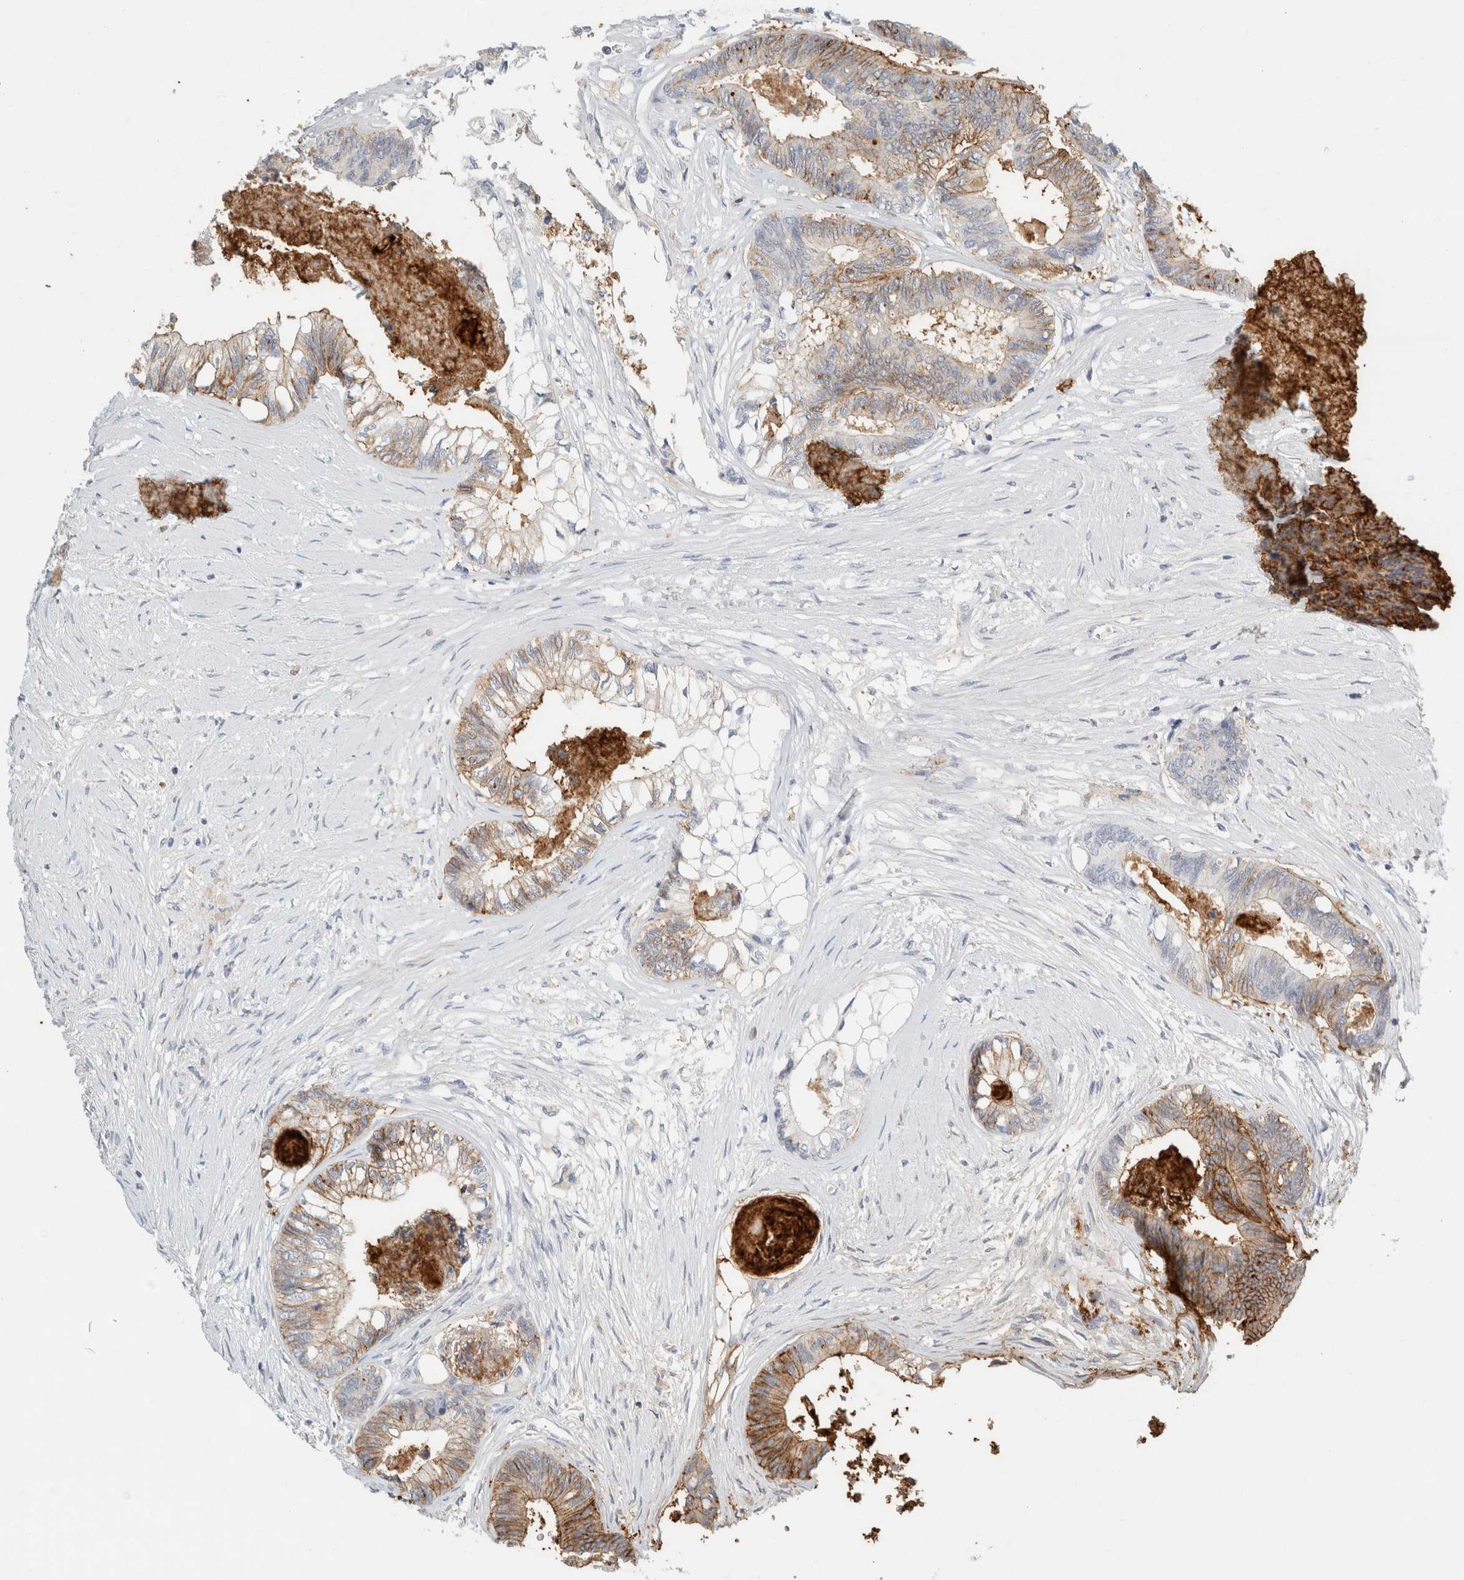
{"staining": {"intensity": "moderate", "quantity": ">75%", "location": "cytoplasmic/membranous"}, "tissue": "colorectal cancer", "cell_type": "Tumor cells", "image_type": "cancer", "snomed": [{"axis": "morphology", "description": "Adenocarcinoma, NOS"}, {"axis": "topography", "description": "Rectum"}], "caption": "Moderate cytoplasmic/membranous expression is present in approximately >75% of tumor cells in colorectal cancer.", "gene": "TSPAN8", "patient": {"sex": "male", "age": 63}}